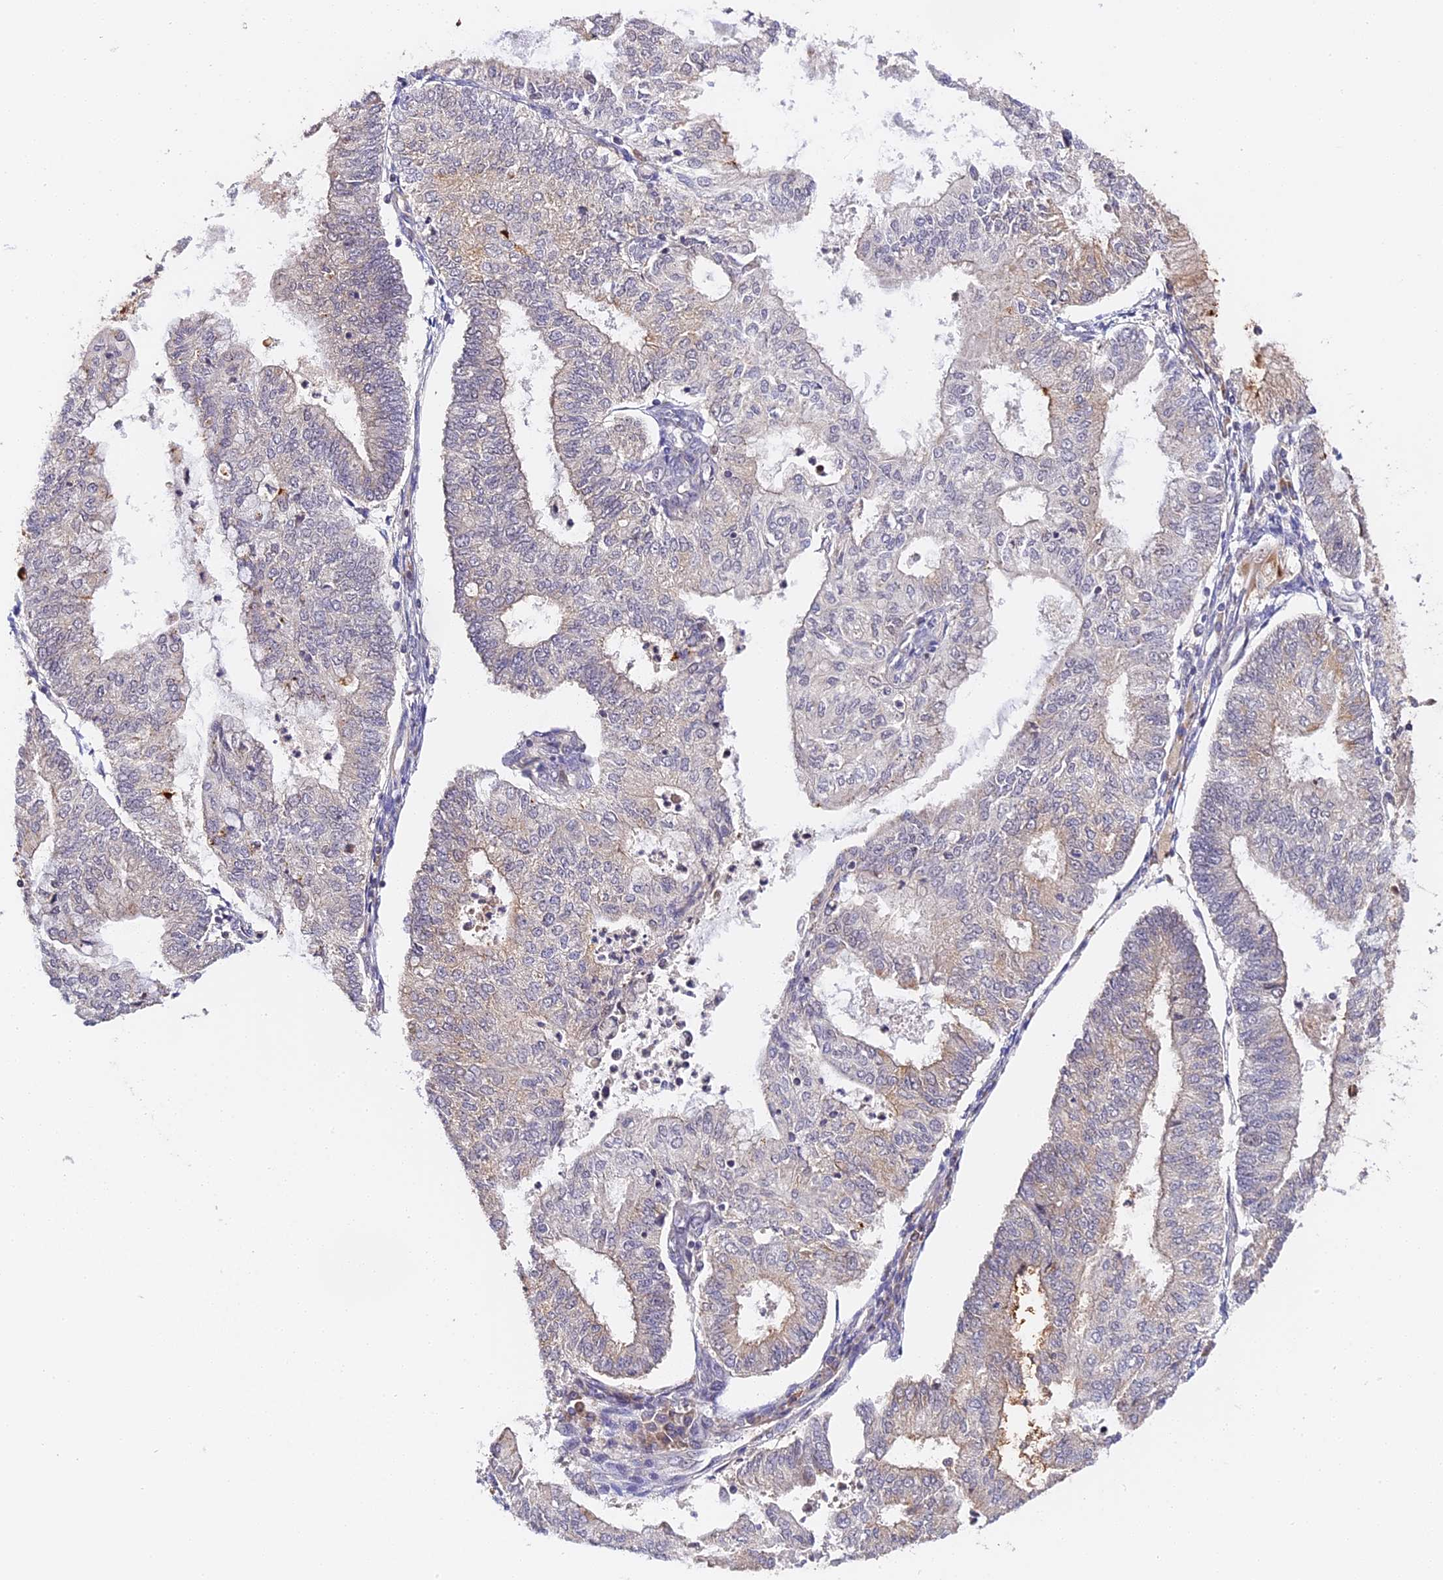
{"staining": {"intensity": "negative", "quantity": "none", "location": "none"}, "tissue": "endometrial cancer", "cell_type": "Tumor cells", "image_type": "cancer", "snomed": [{"axis": "morphology", "description": "Adenocarcinoma, NOS"}, {"axis": "topography", "description": "Endometrium"}], "caption": "This is an immunohistochemistry micrograph of human endometrial cancer. There is no expression in tumor cells.", "gene": "IMPACT", "patient": {"sex": "female", "age": 59}}